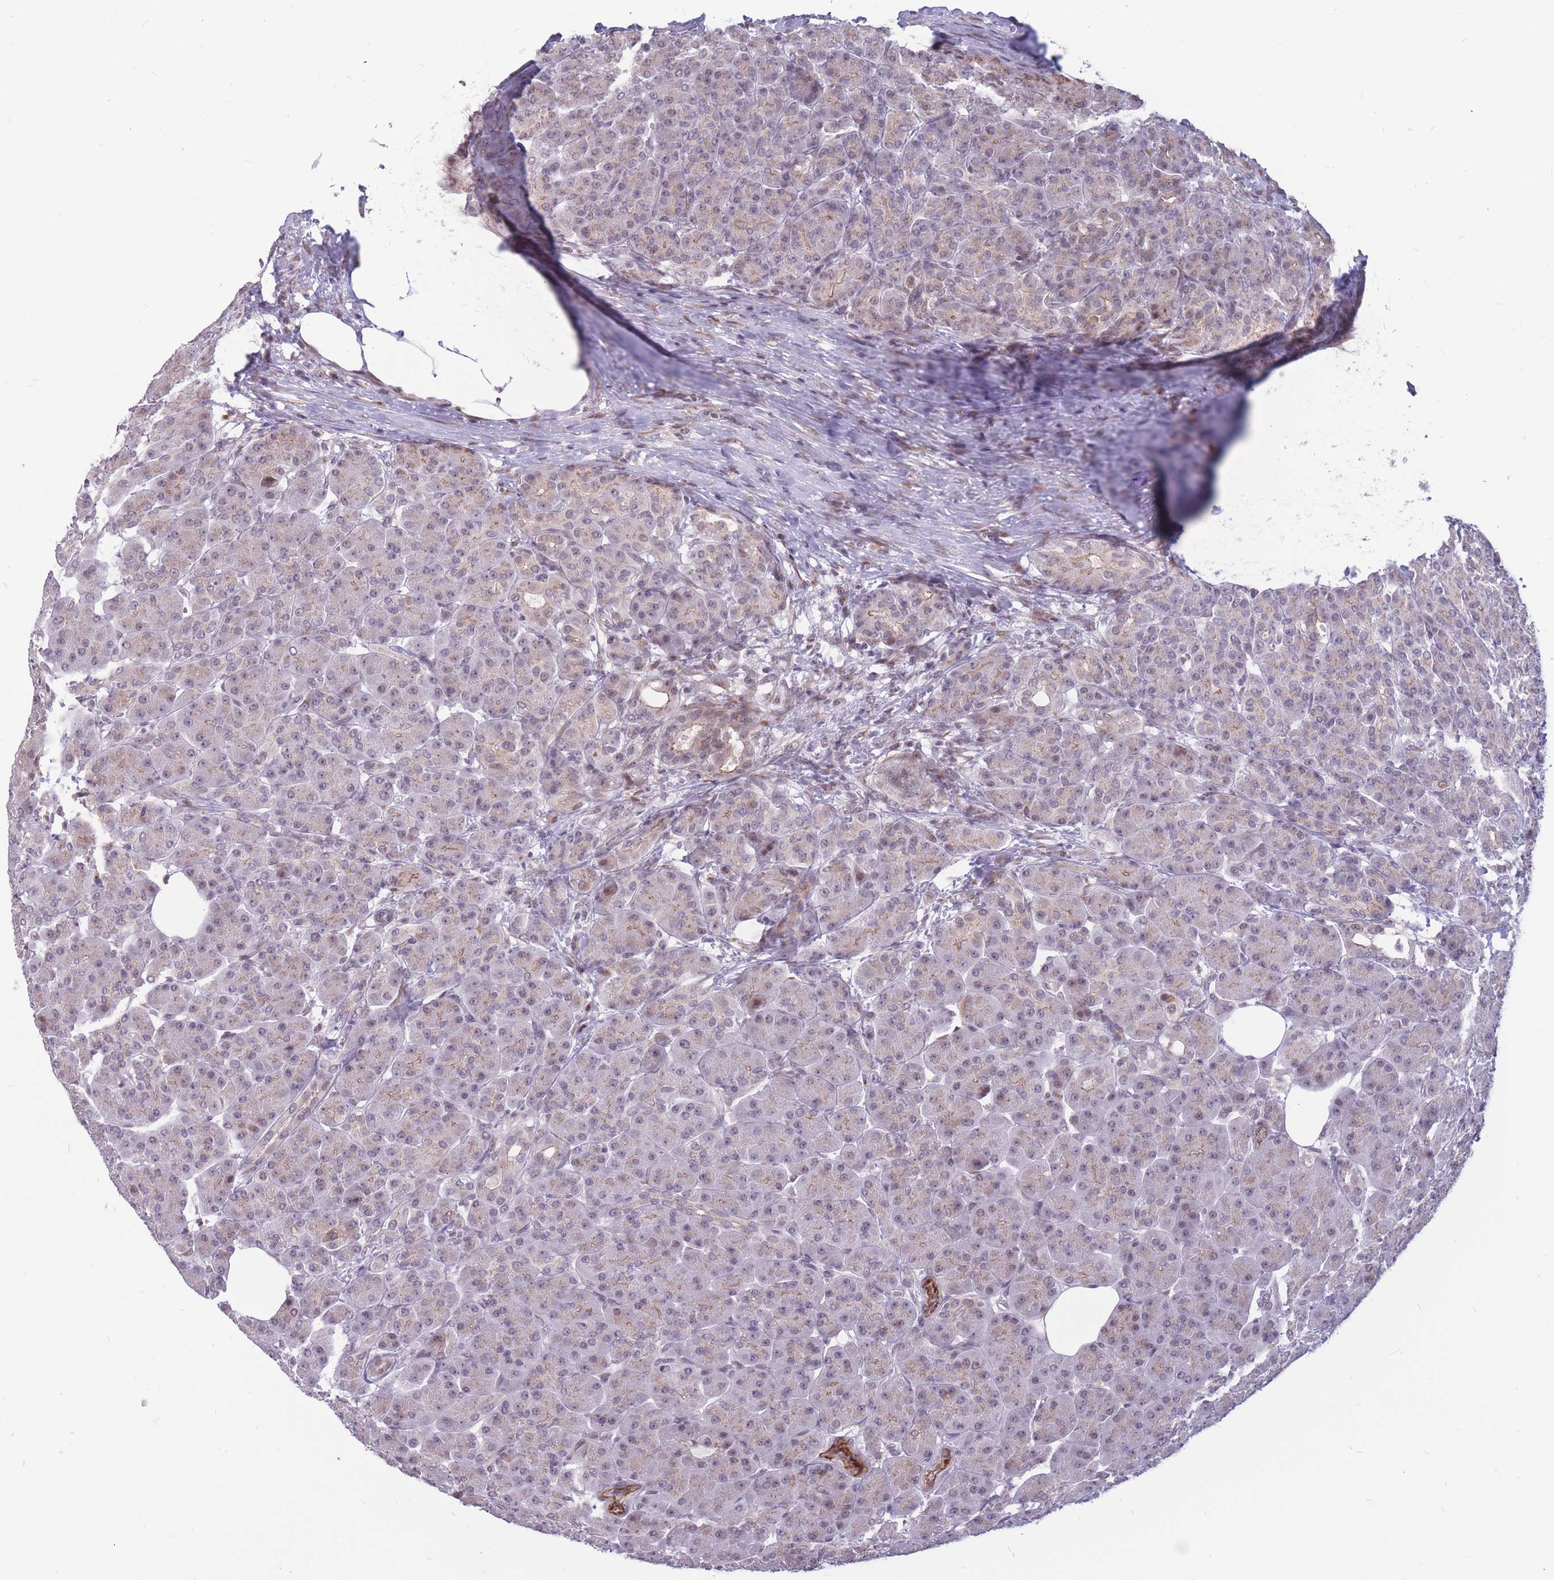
{"staining": {"intensity": "moderate", "quantity": "25%-75%", "location": "cytoplasmic/membranous,nuclear"}, "tissue": "pancreas", "cell_type": "Exocrine glandular cells", "image_type": "normal", "snomed": [{"axis": "morphology", "description": "Normal tissue, NOS"}, {"axis": "topography", "description": "Pancreas"}], "caption": "Protein expression analysis of unremarkable pancreas reveals moderate cytoplasmic/membranous,nuclear staining in approximately 25%-75% of exocrine glandular cells.", "gene": "ADD2", "patient": {"sex": "male", "age": 63}}